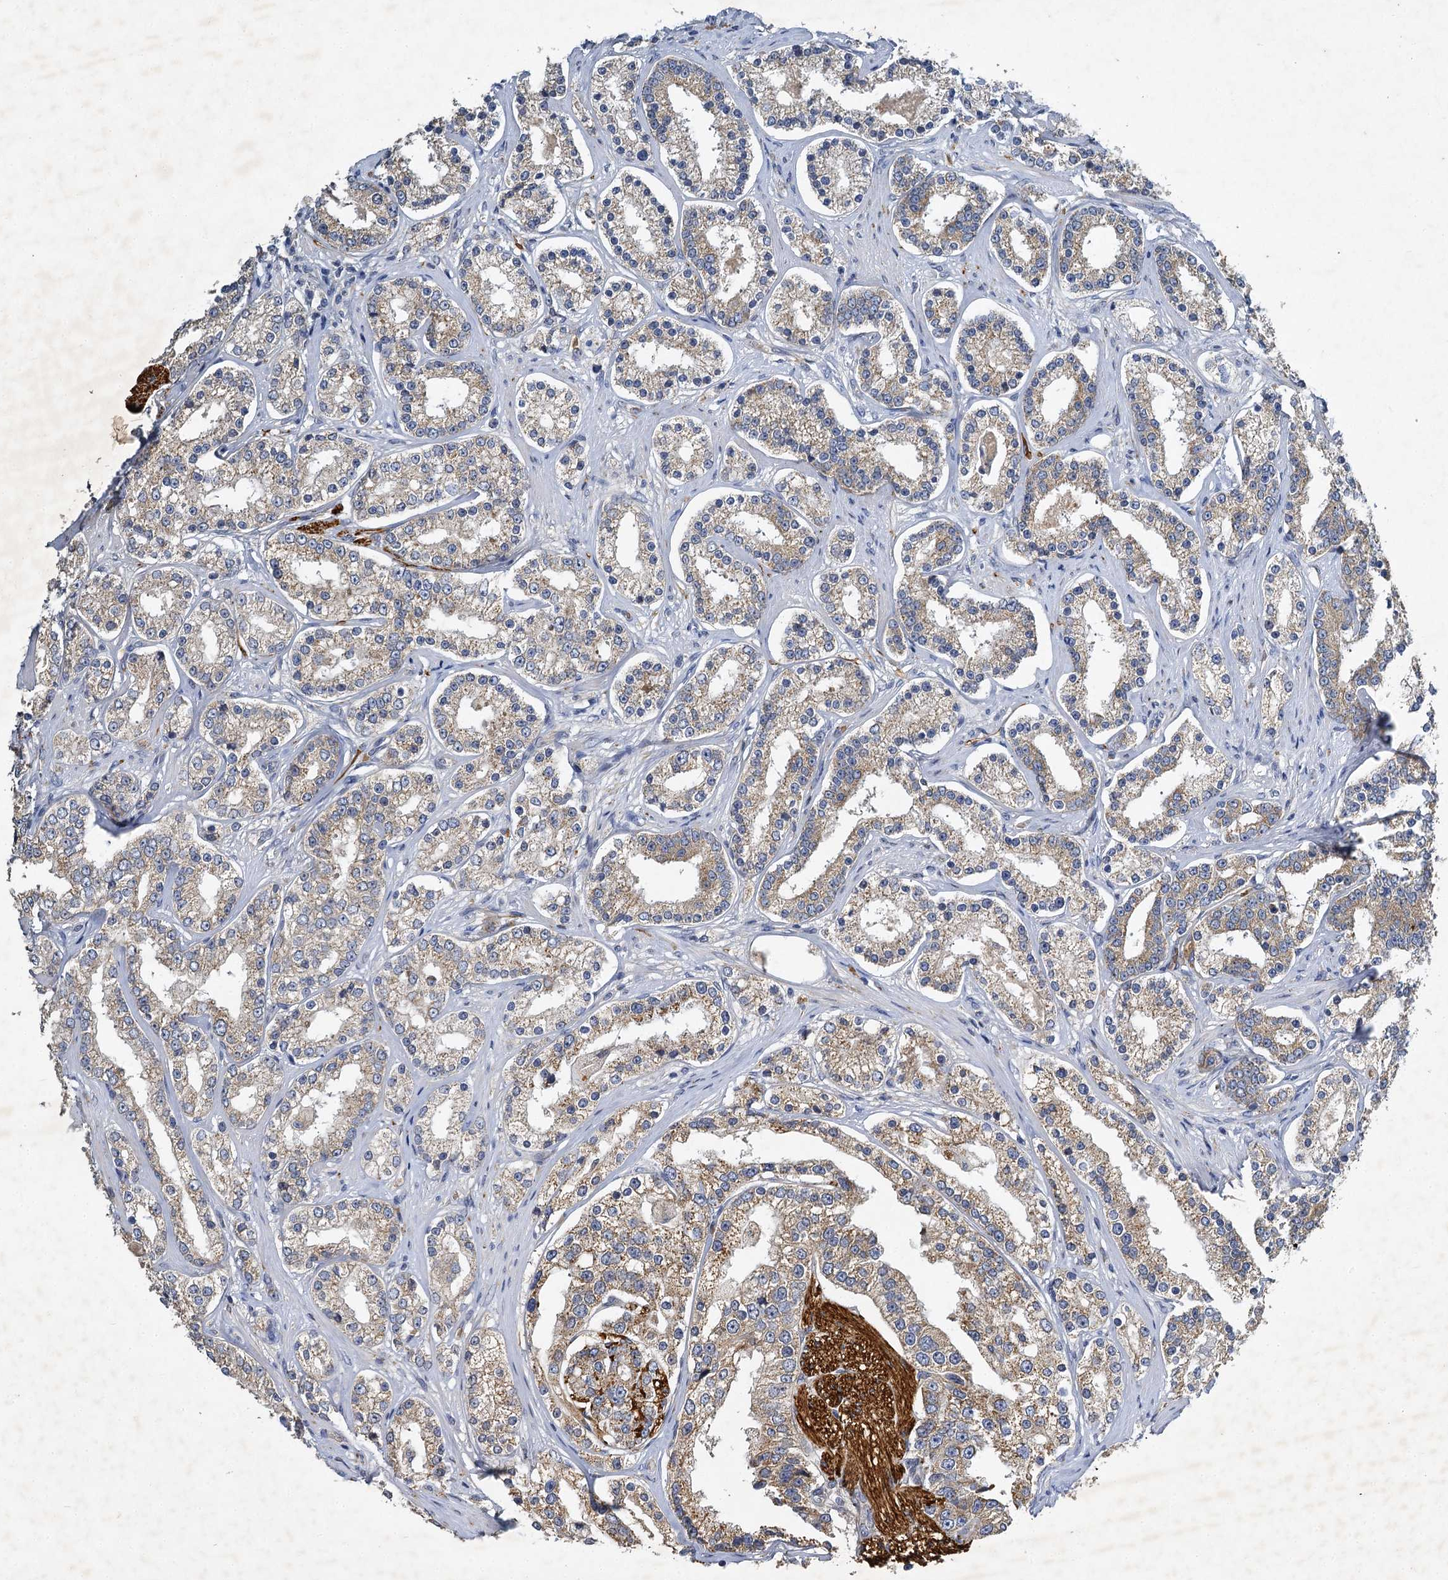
{"staining": {"intensity": "moderate", "quantity": "25%-75%", "location": "cytoplasmic/membranous"}, "tissue": "prostate cancer", "cell_type": "Tumor cells", "image_type": "cancer", "snomed": [{"axis": "morphology", "description": "Normal tissue, NOS"}, {"axis": "morphology", "description": "Adenocarcinoma, High grade"}, {"axis": "topography", "description": "Prostate"}], "caption": "Protein positivity by IHC shows moderate cytoplasmic/membranous staining in approximately 25%-75% of tumor cells in prostate cancer.", "gene": "BCS1L", "patient": {"sex": "male", "age": 83}}